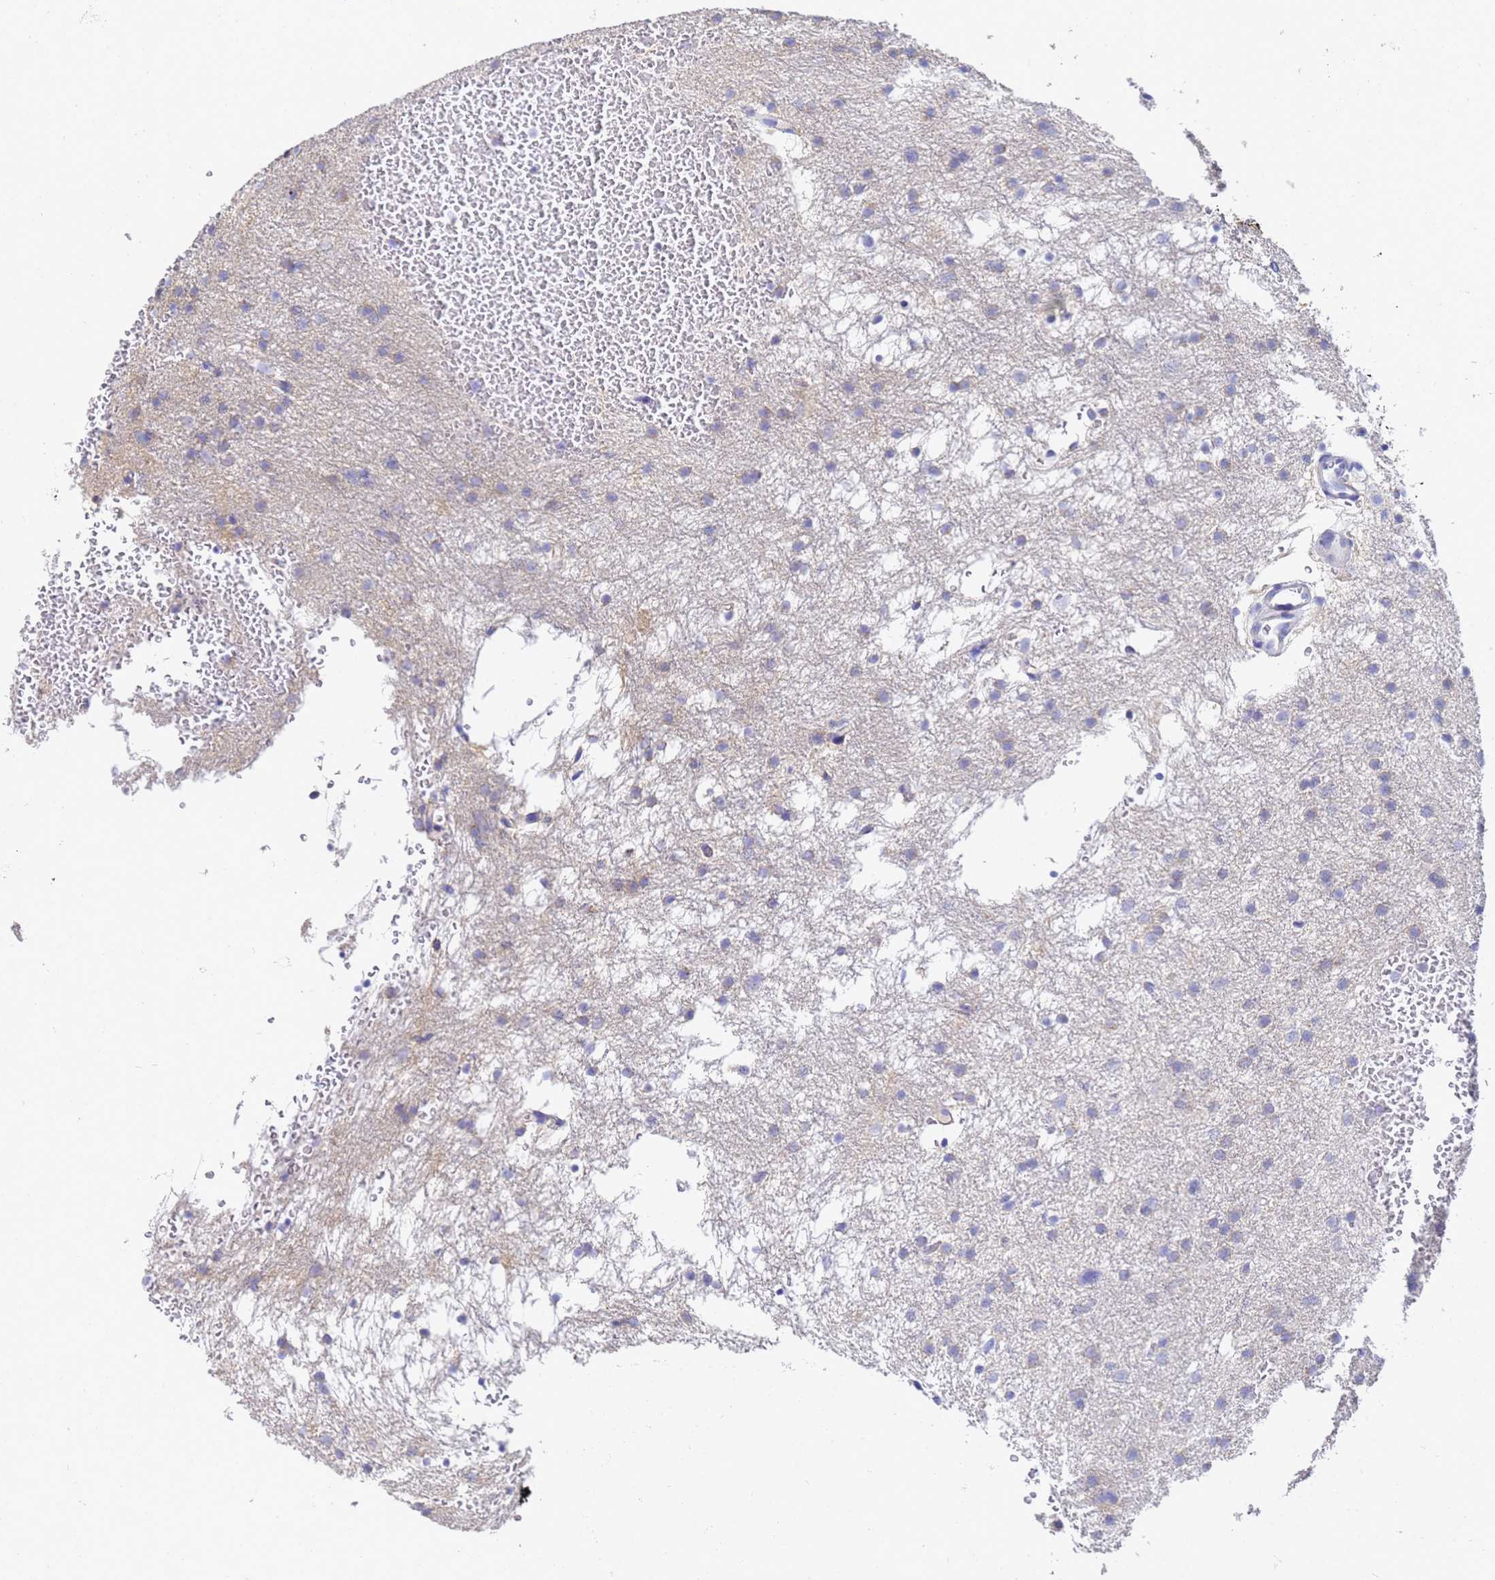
{"staining": {"intensity": "negative", "quantity": "none", "location": "none"}, "tissue": "glioma", "cell_type": "Tumor cells", "image_type": "cancer", "snomed": [{"axis": "morphology", "description": "Glioma, malignant, High grade"}, {"axis": "topography", "description": "Cerebral cortex"}], "caption": "Tumor cells are negative for brown protein staining in glioma.", "gene": "C2orf72", "patient": {"sex": "female", "age": 36}}